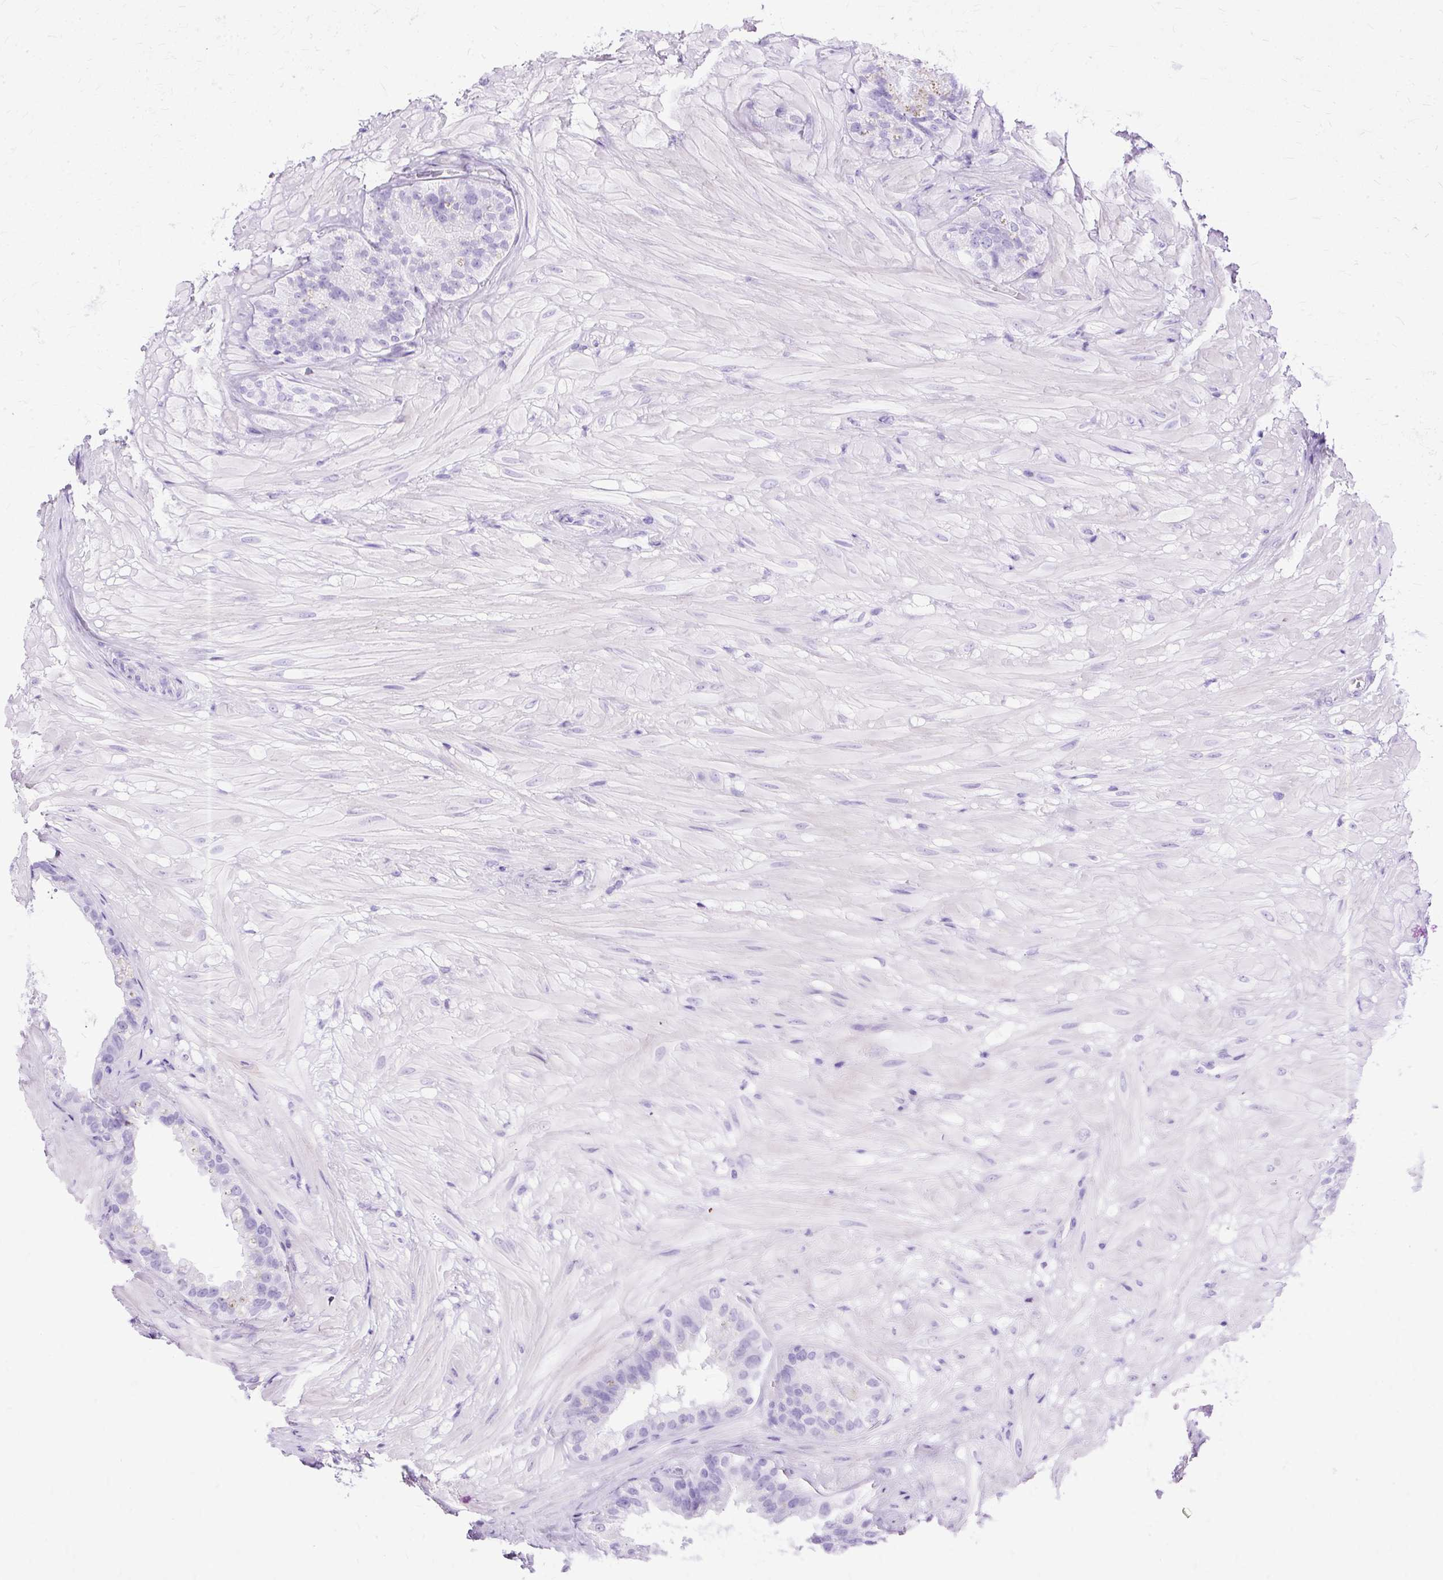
{"staining": {"intensity": "negative", "quantity": "none", "location": "none"}, "tissue": "seminal vesicle", "cell_type": "Glandular cells", "image_type": "normal", "snomed": [{"axis": "morphology", "description": "Normal tissue, NOS"}, {"axis": "topography", "description": "Seminal veicle"}, {"axis": "topography", "description": "Peripheral nerve tissue"}], "caption": "Immunohistochemistry (IHC) image of unremarkable seminal vesicle: human seminal vesicle stained with DAB exhibits no significant protein positivity in glandular cells.", "gene": "SLC8A2", "patient": {"sex": "male", "age": 76}}